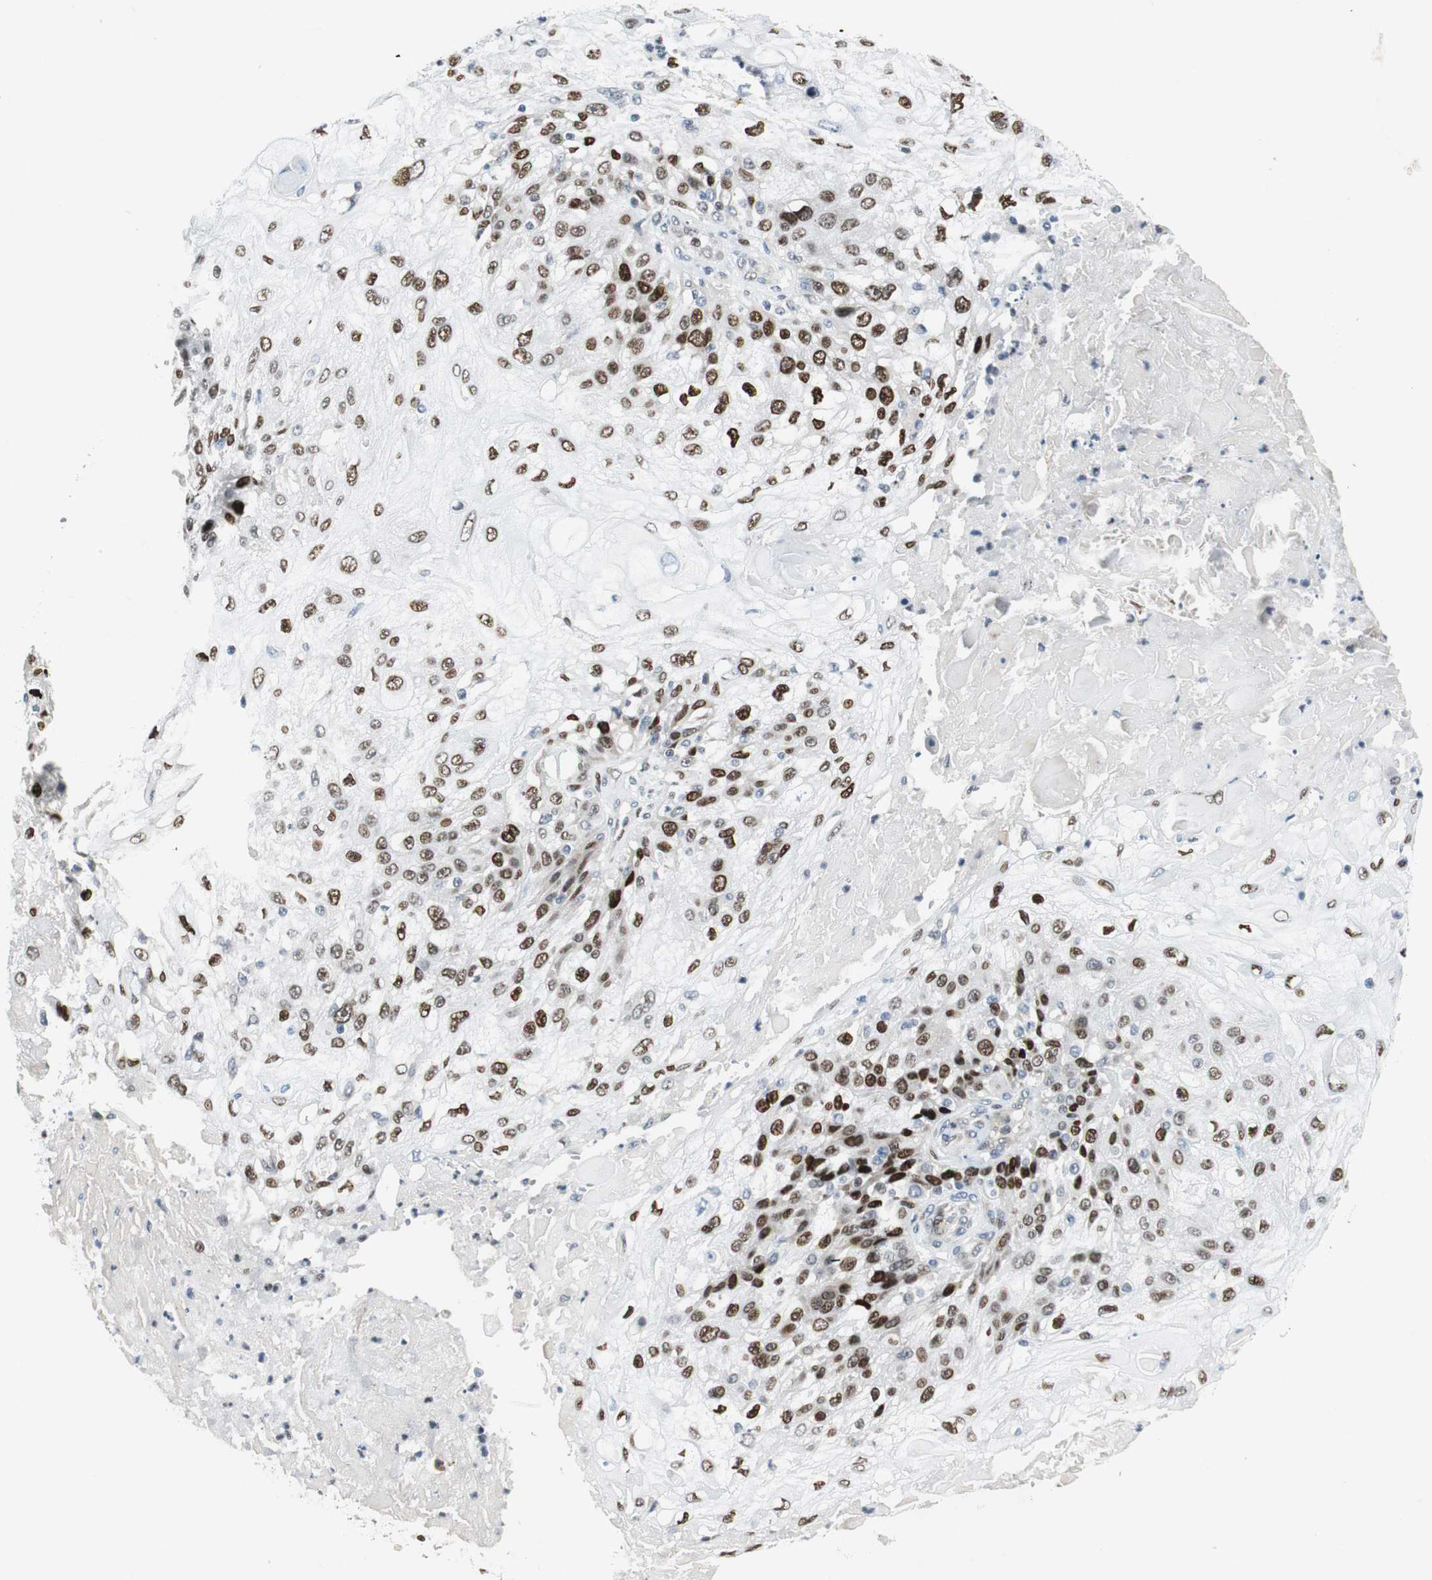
{"staining": {"intensity": "strong", "quantity": ">75%", "location": "nuclear"}, "tissue": "skin cancer", "cell_type": "Tumor cells", "image_type": "cancer", "snomed": [{"axis": "morphology", "description": "Normal tissue, NOS"}, {"axis": "morphology", "description": "Squamous cell carcinoma, NOS"}, {"axis": "topography", "description": "Skin"}], "caption": "This is a micrograph of IHC staining of skin cancer (squamous cell carcinoma), which shows strong positivity in the nuclear of tumor cells.", "gene": "AJUBA", "patient": {"sex": "female", "age": 83}}